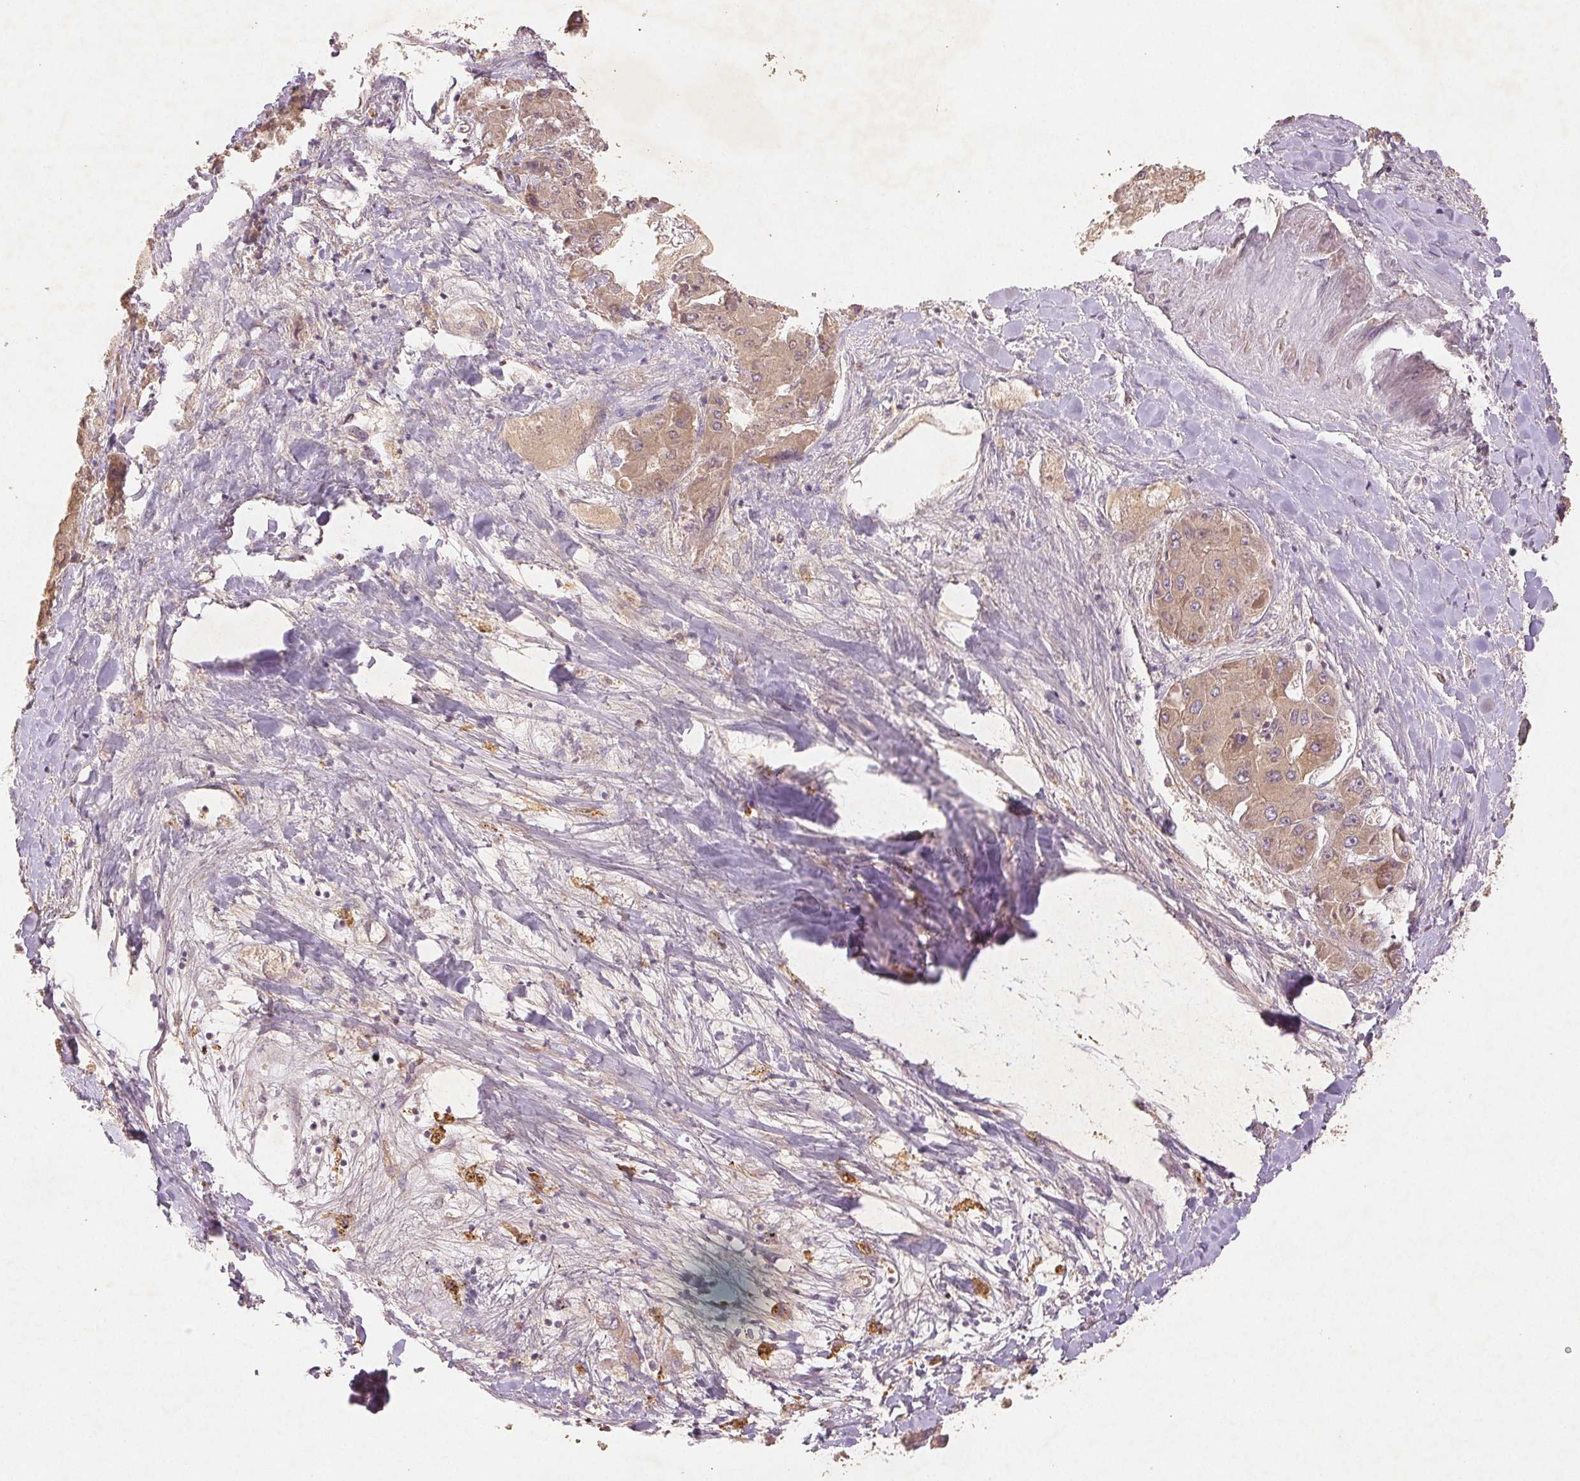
{"staining": {"intensity": "weak", "quantity": ">75%", "location": "cytoplasmic/membranous"}, "tissue": "liver cancer", "cell_type": "Tumor cells", "image_type": "cancer", "snomed": [{"axis": "morphology", "description": "Carcinoma, Hepatocellular, NOS"}, {"axis": "topography", "description": "Liver"}], "caption": "An immunohistochemistry photomicrograph of neoplastic tissue is shown. Protein staining in brown highlights weak cytoplasmic/membranous positivity in liver hepatocellular carcinoma within tumor cells. The staining was performed using DAB, with brown indicating positive protein expression. Nuclei are stained blue with hematoxylin.", "gene": "YIF1B", "patient": {"sex": "female", "age": 73}}